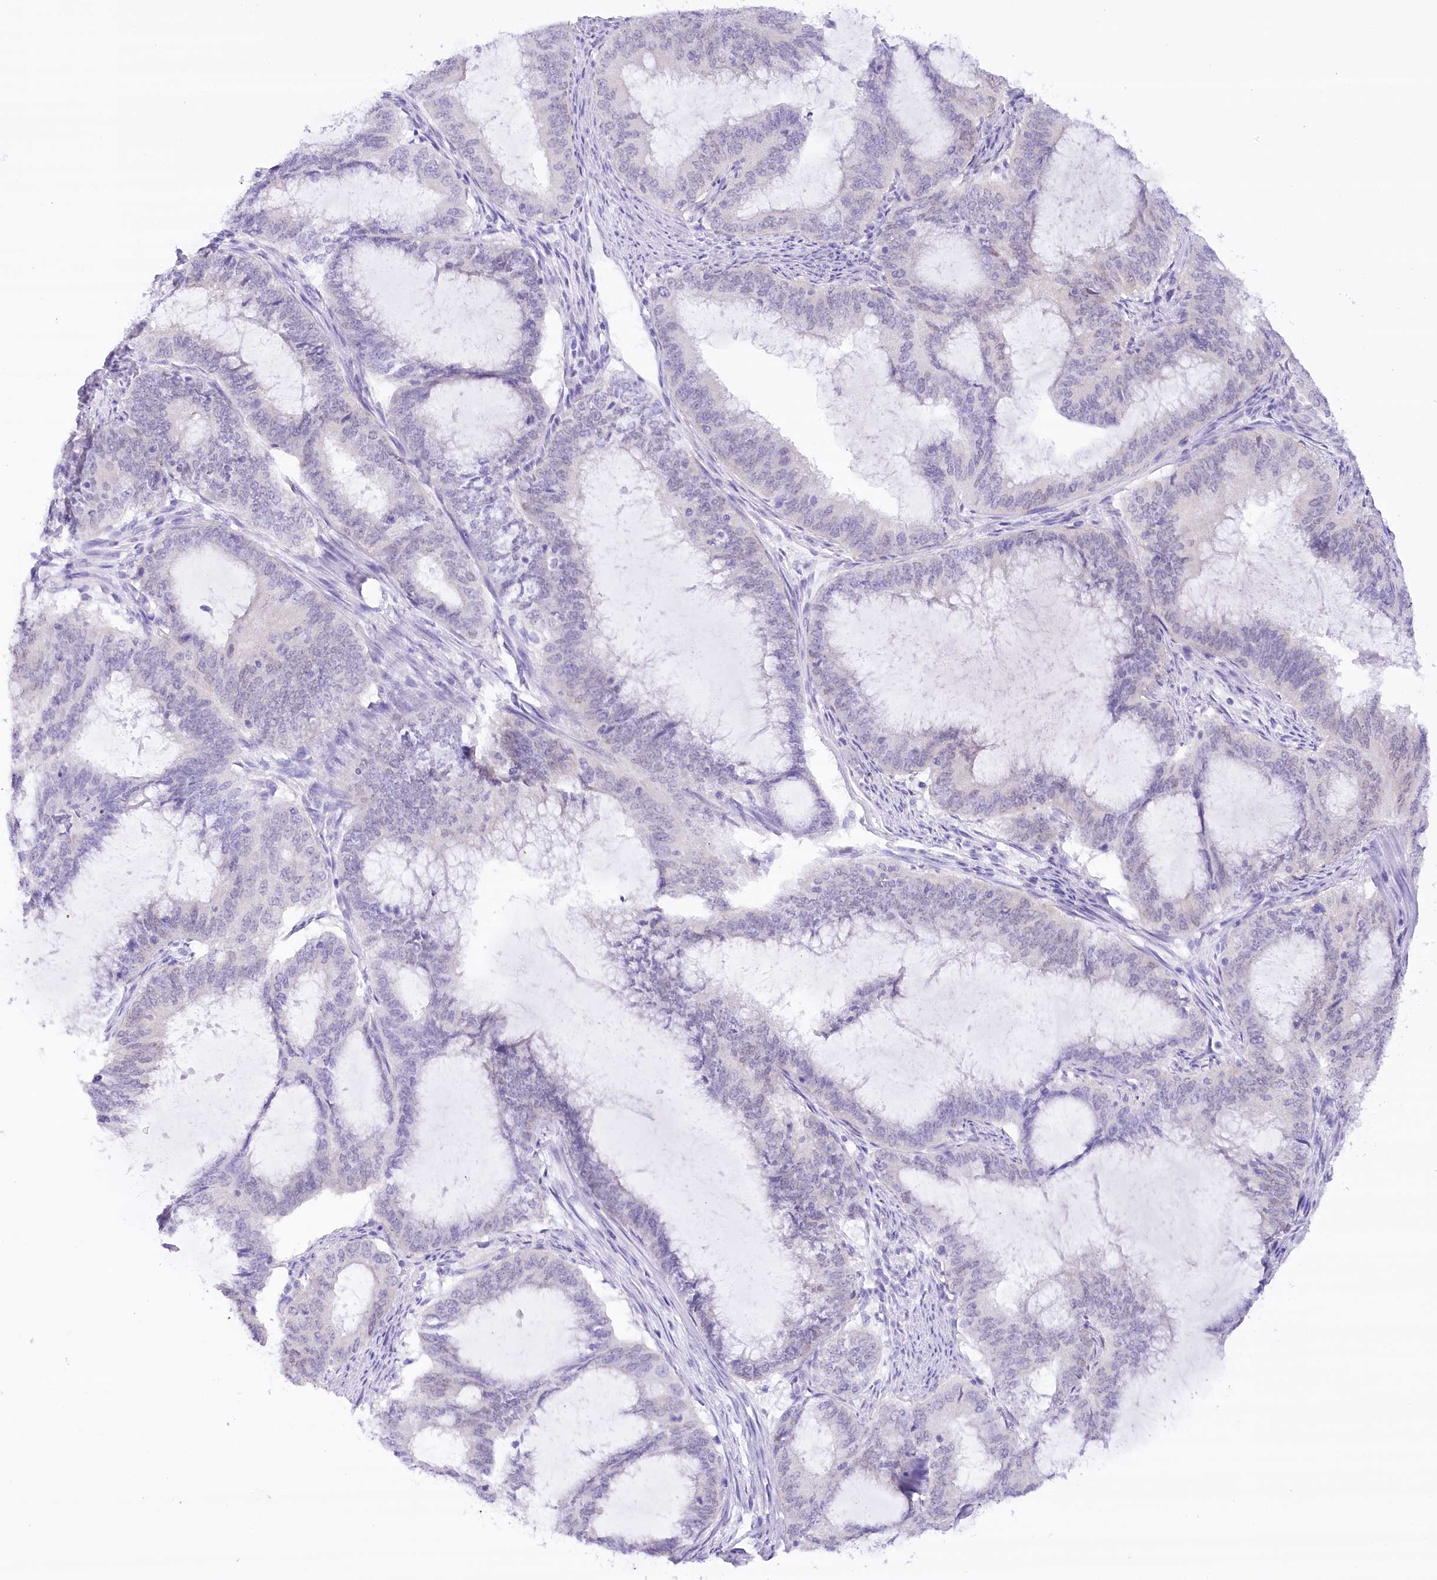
{"staining": {"intensity": "negative", "quantity": "none", "location": "none"}, "tissue": "endometrial cancer", "cell_type": "Tumor cells", "image_type": "cancer", "snomed": [{"axis": "morphology", "description": "Adenocarcinoma, NOS"}, {"axis": "topography", "description": "Endometrium"}], "caption": "DAB (3,3'-diaminobenzidine) immunohistochemical staining of endometrial adenocarcinoma shows no significant expression in tumor cells.", "gene": "HNRNPA0", "patient": {"sex": "female", "age": 51}}